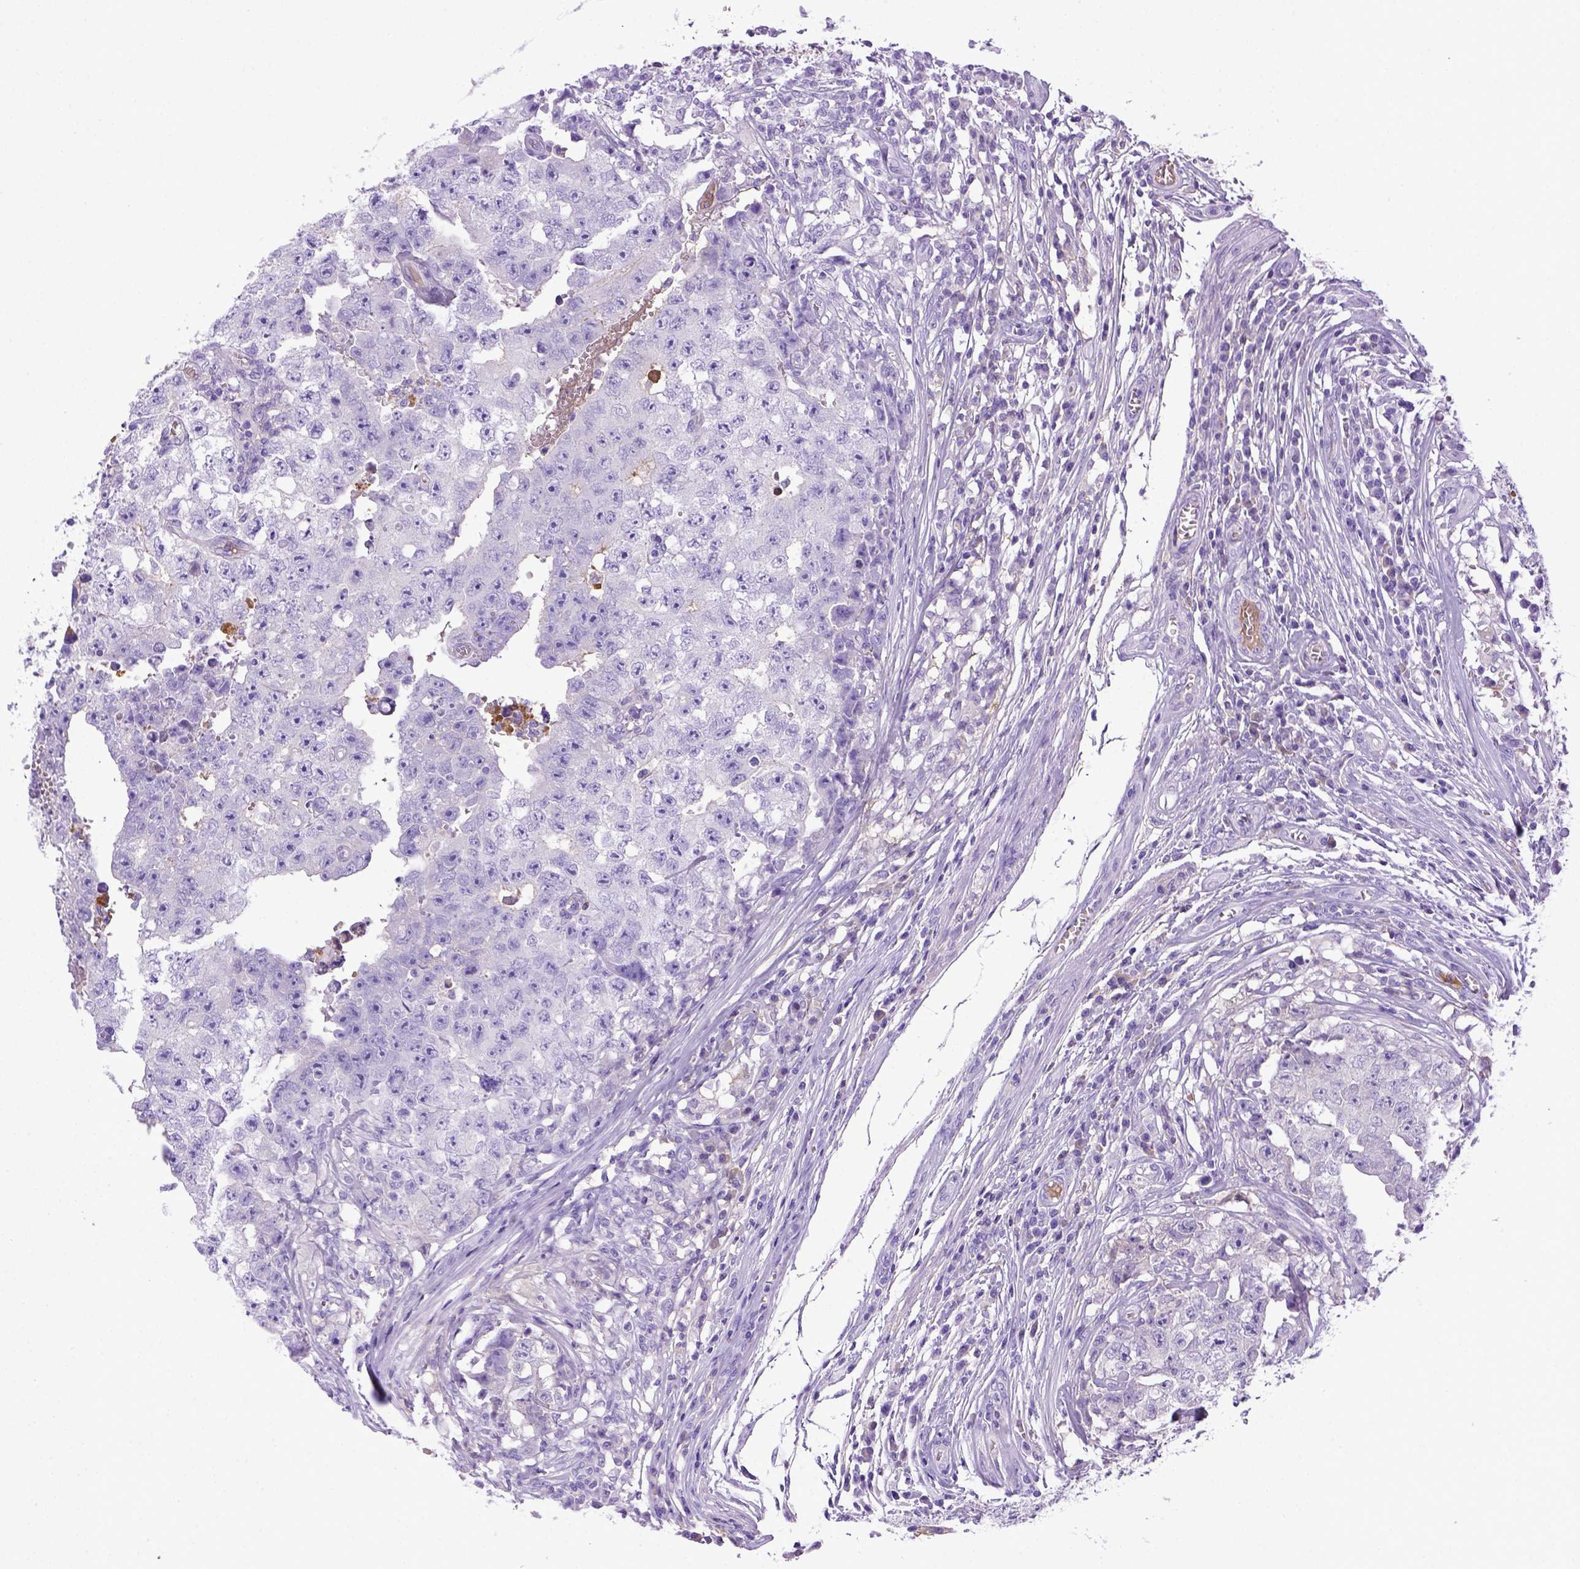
{"staining": {"intensity": "negative", "quantity": "none", "location": "none"}, "tissue": "testis cancer", "cell_type": "Tumor cells", "image_type": "cancer", "snomed": [{"axis": "morphology", "description": "Carcinoma, Embryonal, NOS"}, {"axis": "topography", "description": "Testis"}], "caption": "Tumor cells show no significant expression in testis embryonal carcinoma.", "gene": "ITIH4", "patient": {"sex": "male", "age": 36}}